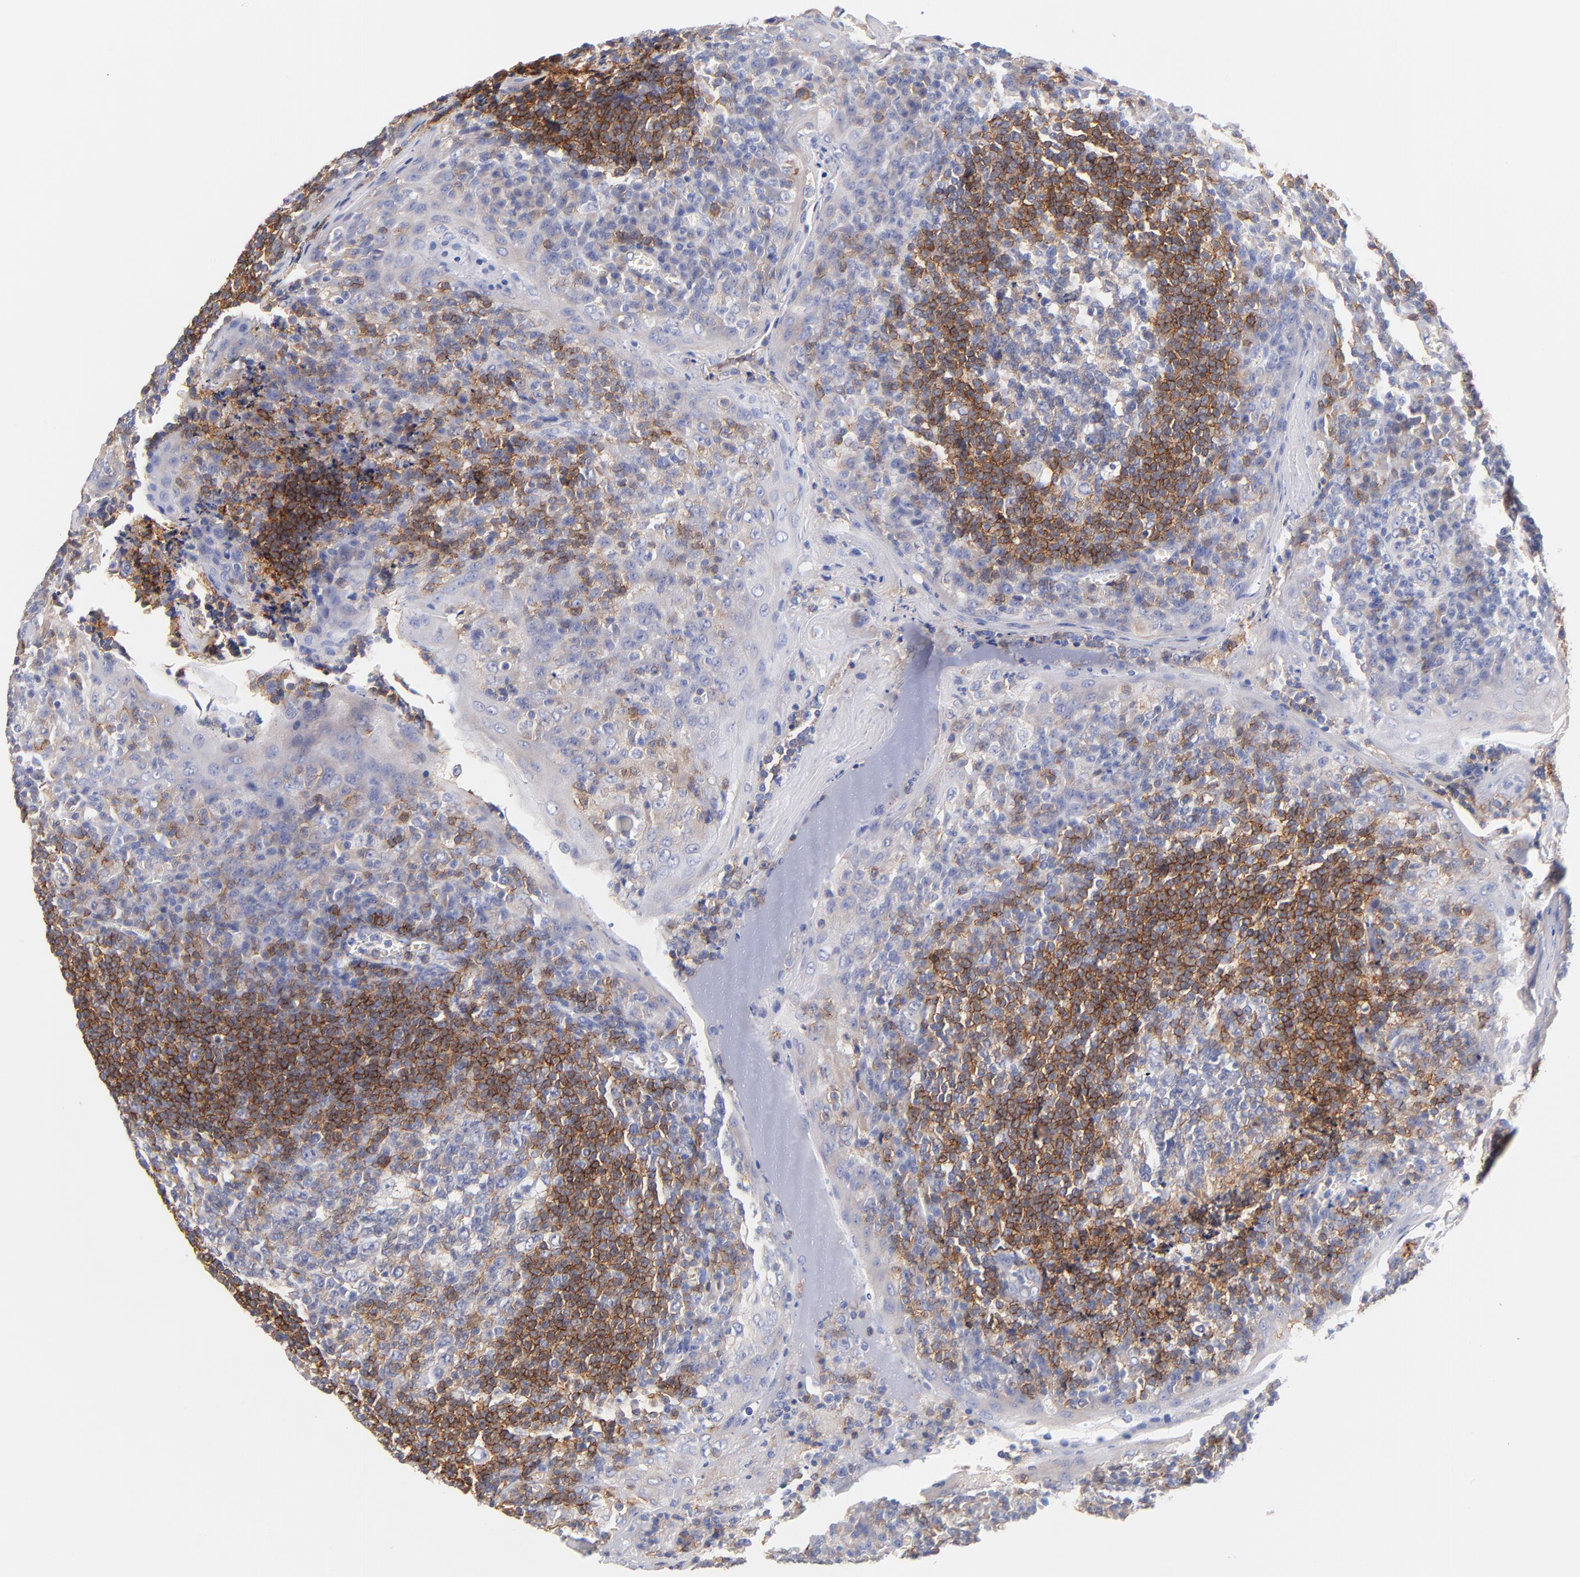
{"staining": {"intensity": "negative", "quantity": "none", "location": "none"}, "tissue": "tonsil", "cell_type": "Germinal center cells", "image_type": "normal", "snomed": [{"axis": "morphology", "description": "Normal tissue, NOS"}, {"axis": "topography", "description": "Tonsil"}], "caption": "Protein analysis of unremarkable tonsil displays no significant staining in germinal center cells.", "gene": "TNFRSF13C", "patient": {"sex": "male", "age": 31}}